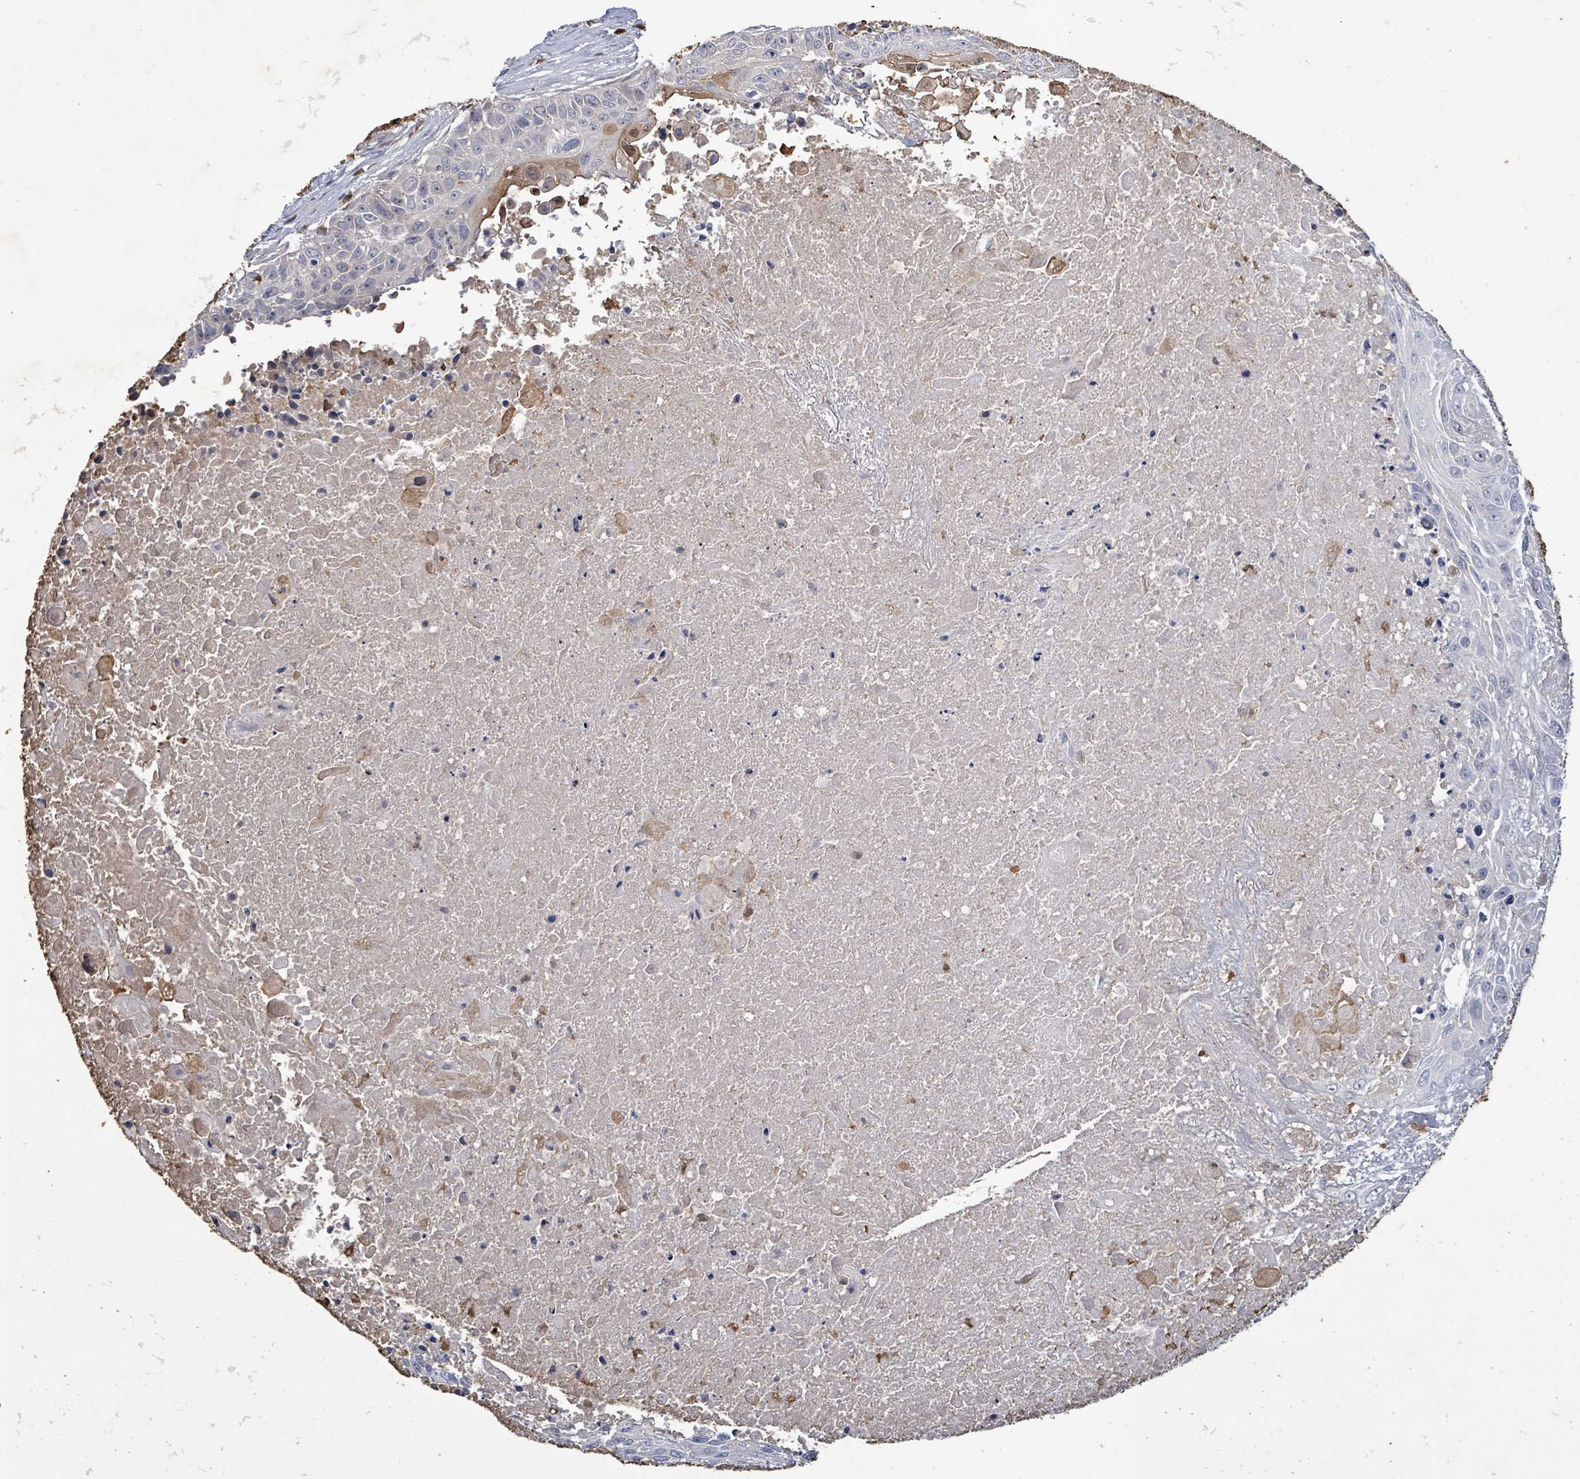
{"staining": {"intensity": "negative", "quantity": "none", "location": "none"}, "tissue": "lung cancer", "cell_type": "Tumor cells", "image_type": "cancer", "snomed": [{"axis": "morphology", "description": "Squamous cell carcinoma, NOS"}, {"axis": "topography", "description": "Lung"}], "caption": "This is an immunohistochemistry (IHC) image of human lung cancer (squamous cell carcinoma). There is no expression in tumor cells.", "gene": "FAM210A", "patient": {"sex": "male", "age": 66}}